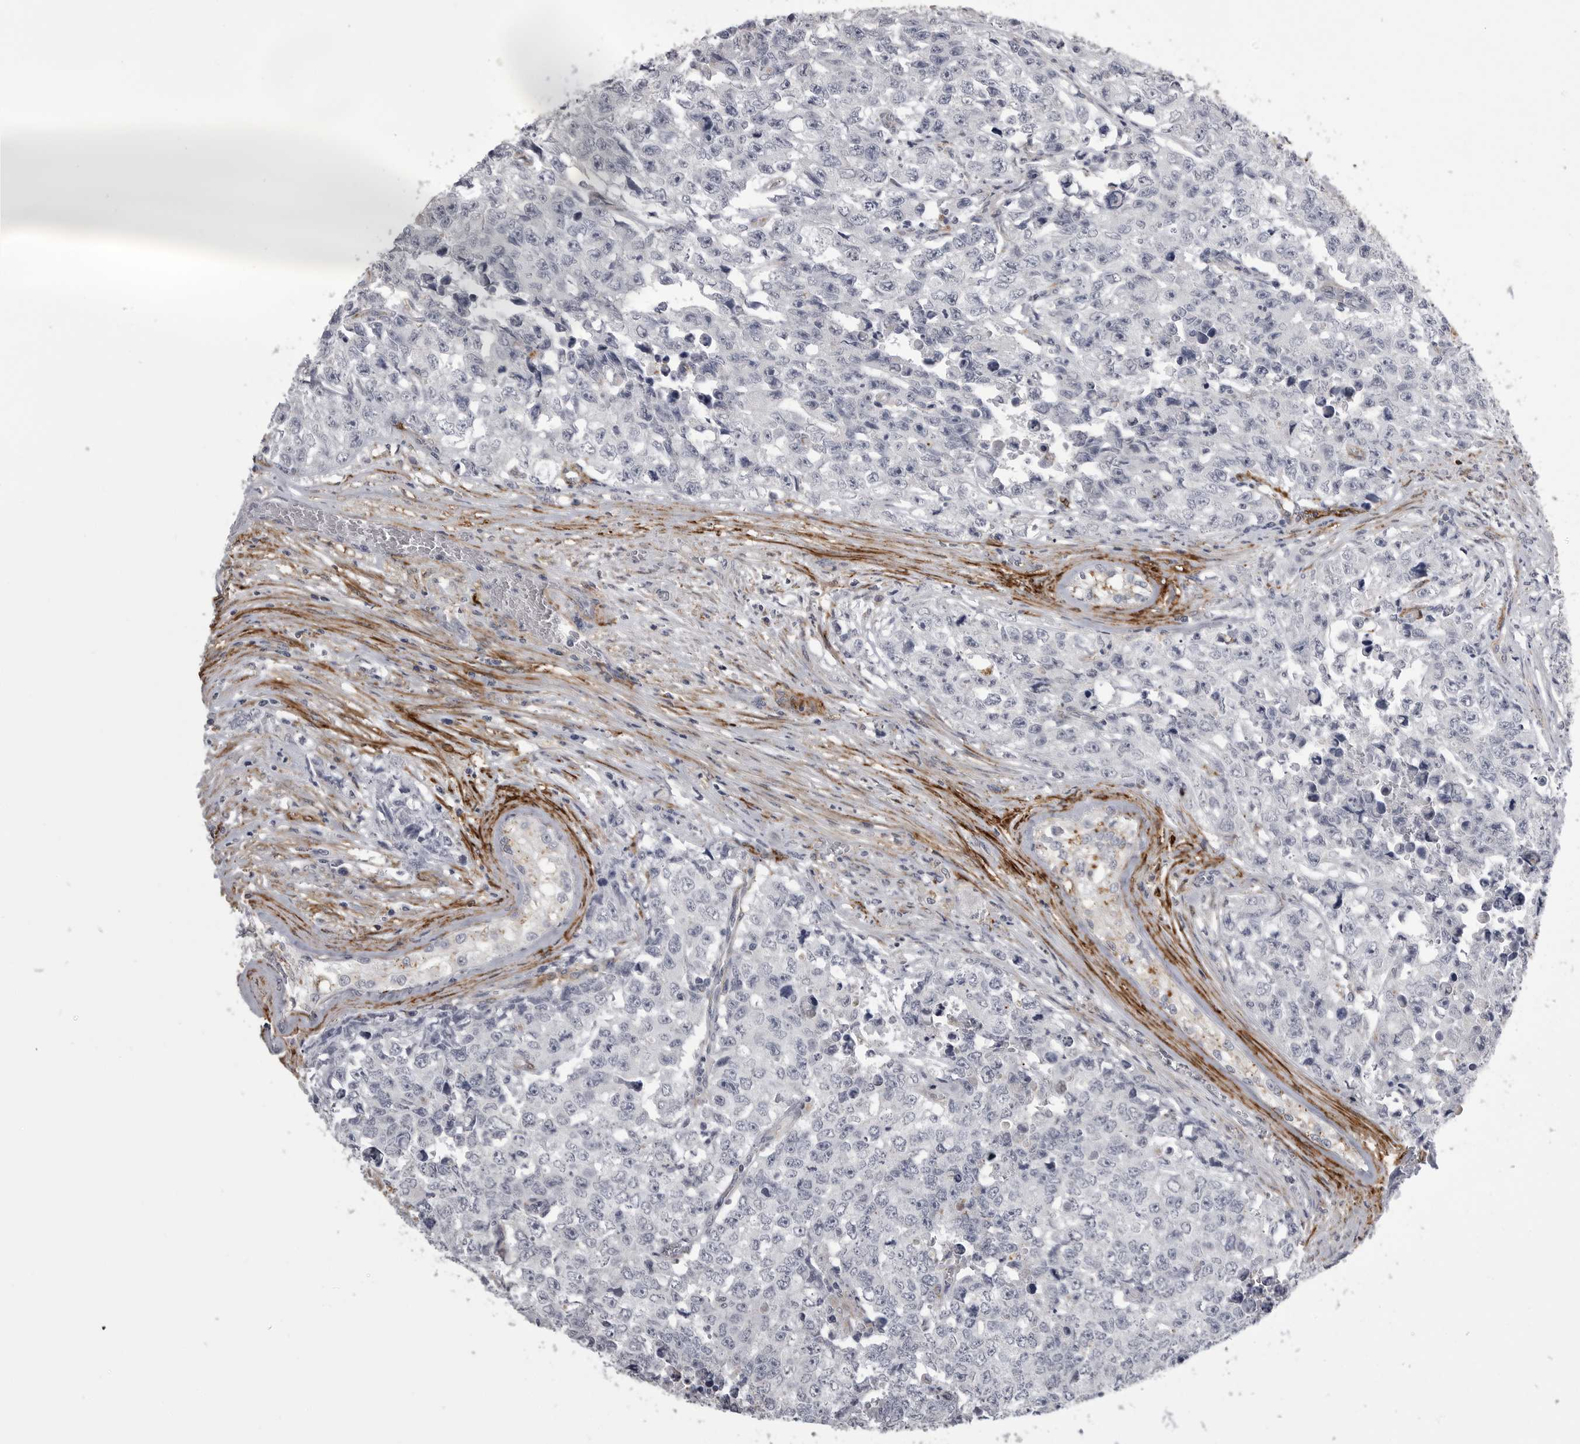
{"staining": {"intensity": "negative", "quantity": "none", "location": "none"}, "tissue": "testis cancer", "cell_type": "Tumor cells", "image_type": "cancer", "snomed": [{"axis": "morphology", "description": "Carcinoma, Embryonal, NOS"}, {"axis": "topography", "description": "Testis"}], "caption": "A high-resolution image shows IHC staining of embryonal carcinoma (testis), which exhibits no significant positivity in tumor cells.", "gene": "AOC3", "patient": {"sex": "male", "age": 28}}